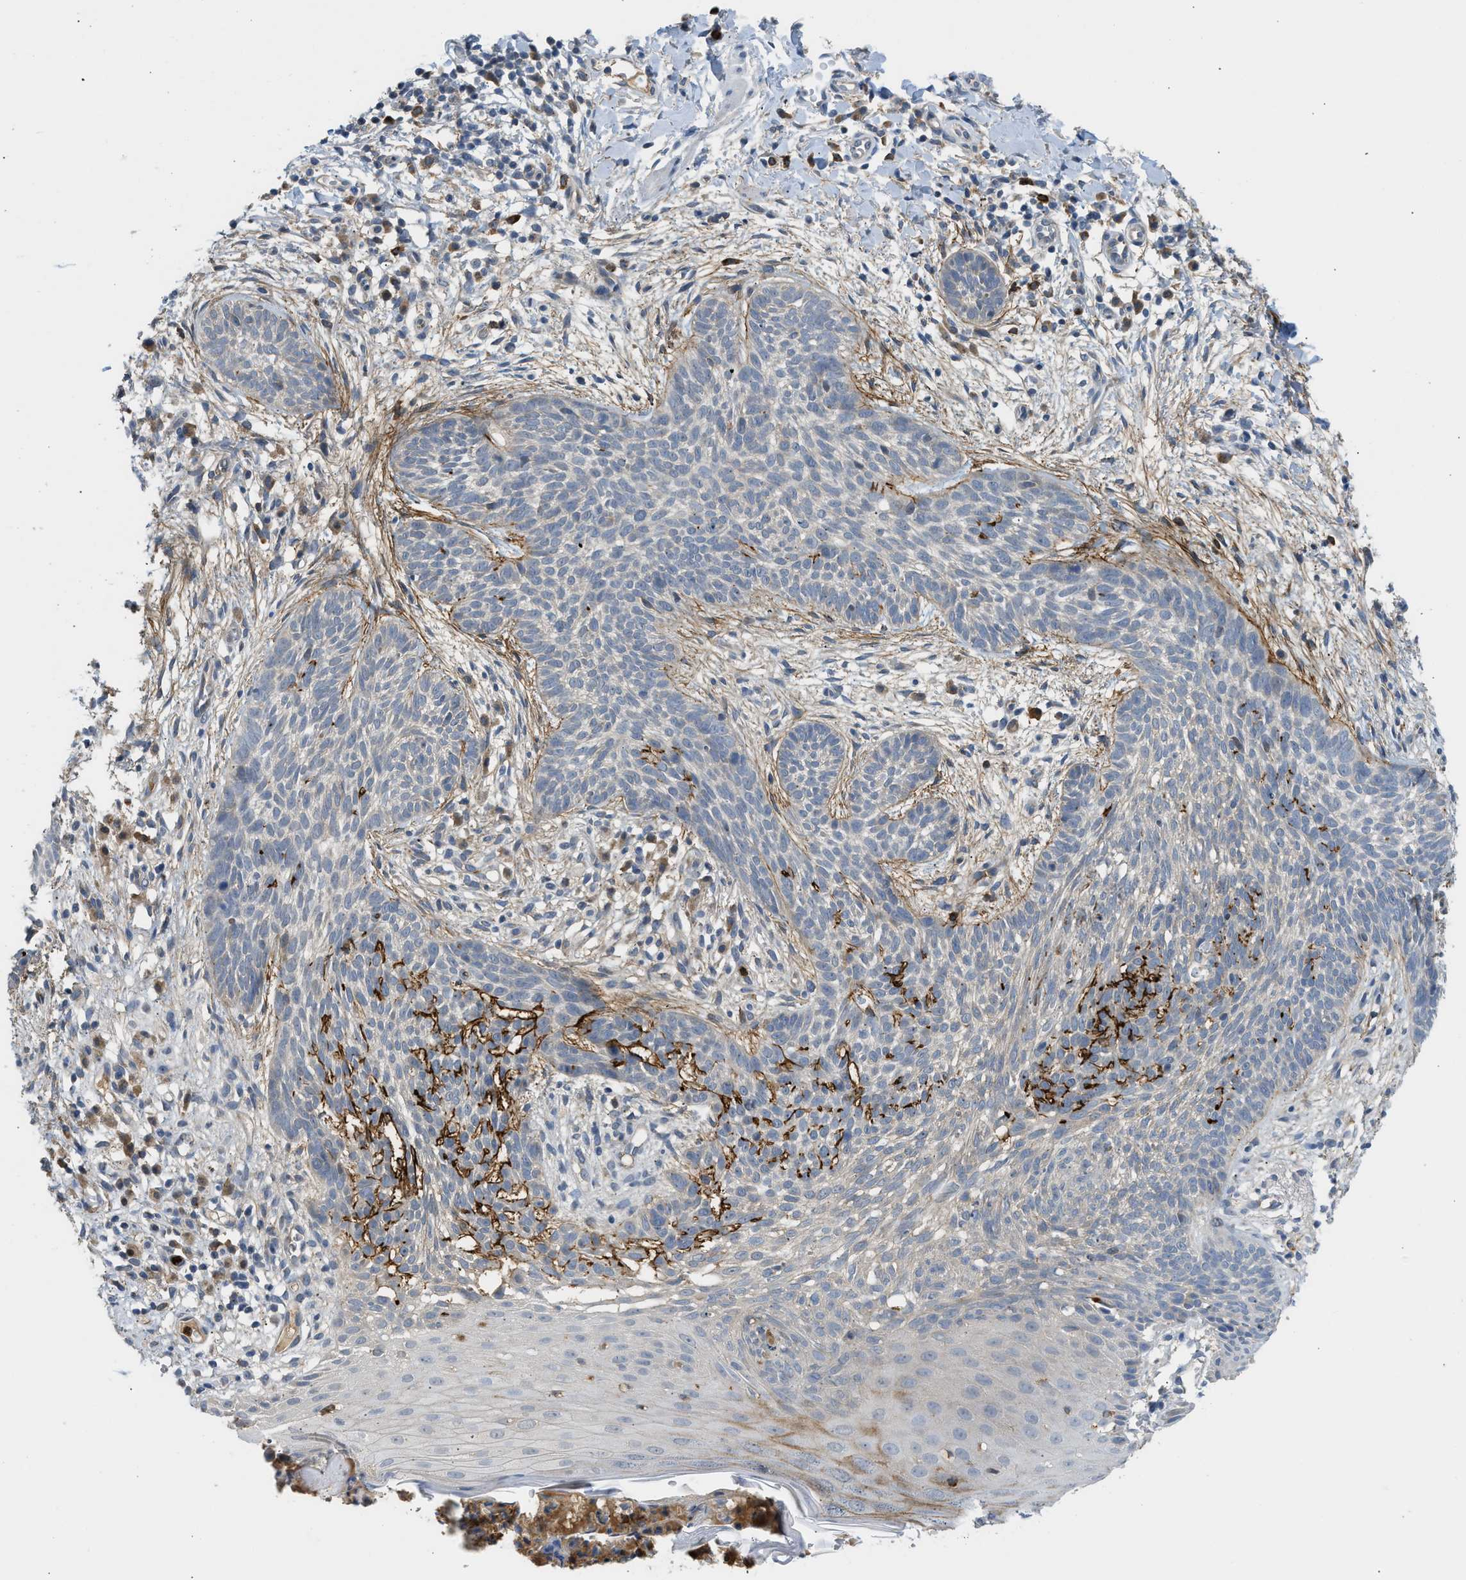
{"staining": {"intensity": "negative", "quantity": "none", "location": "none"}, "tissue": "skin cancer", "cell_type": "Tumor cells", "image_type": "cancer", "snomed": [{"axis": "morphology", "description": "Basal cell carcinoma"}, {"axis": "topography", "description": "Skin"}], "caption": "Human skin cancer stained for a protein using immunohistochemistry exhibits no expression in tumor cells.", "gene": "RHBDF2", "patient": {"sex": "female", "age": 59}}